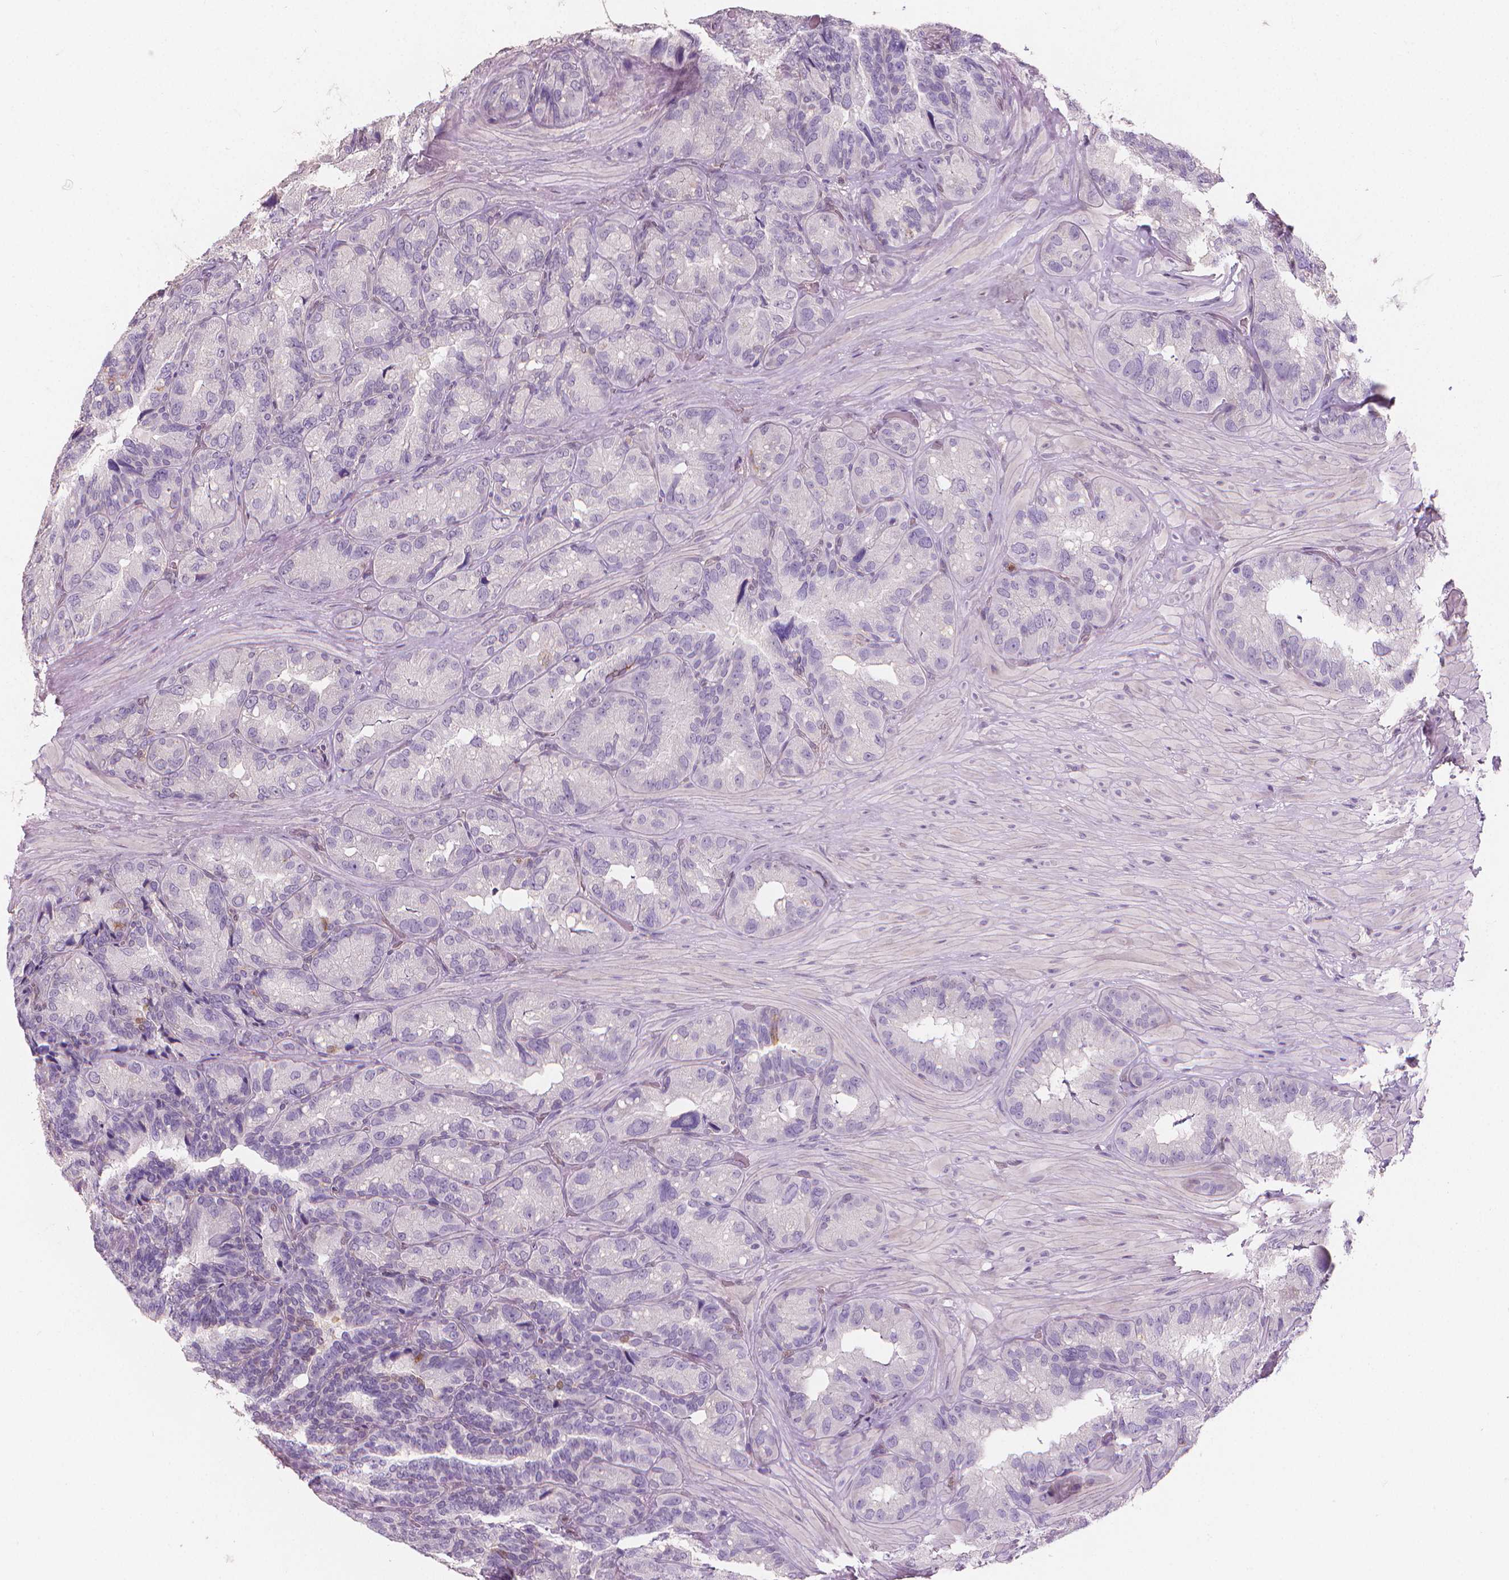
{"staining": {"intensity": "moderate", "quantity": "<25%", "location": "cytoplasmic/membranous"}, "tissue": "seminal vesicle", "cell_type": "Glandular cells", "image_type": "normal", "snomed": [{"axis": "morphology", "description": "Normal tissue, NOS"}, {"axis": "topography", "description": "Seminal veicle"}], "caption": "DAB immunohistochemical staining of benign seminal vesicle reveals moderate cytoplasmic/membranous protein expression in about <25% of glandular cells.", "gene": "TNFAIP2", "patient": {"sex": "male", "age": 60}}